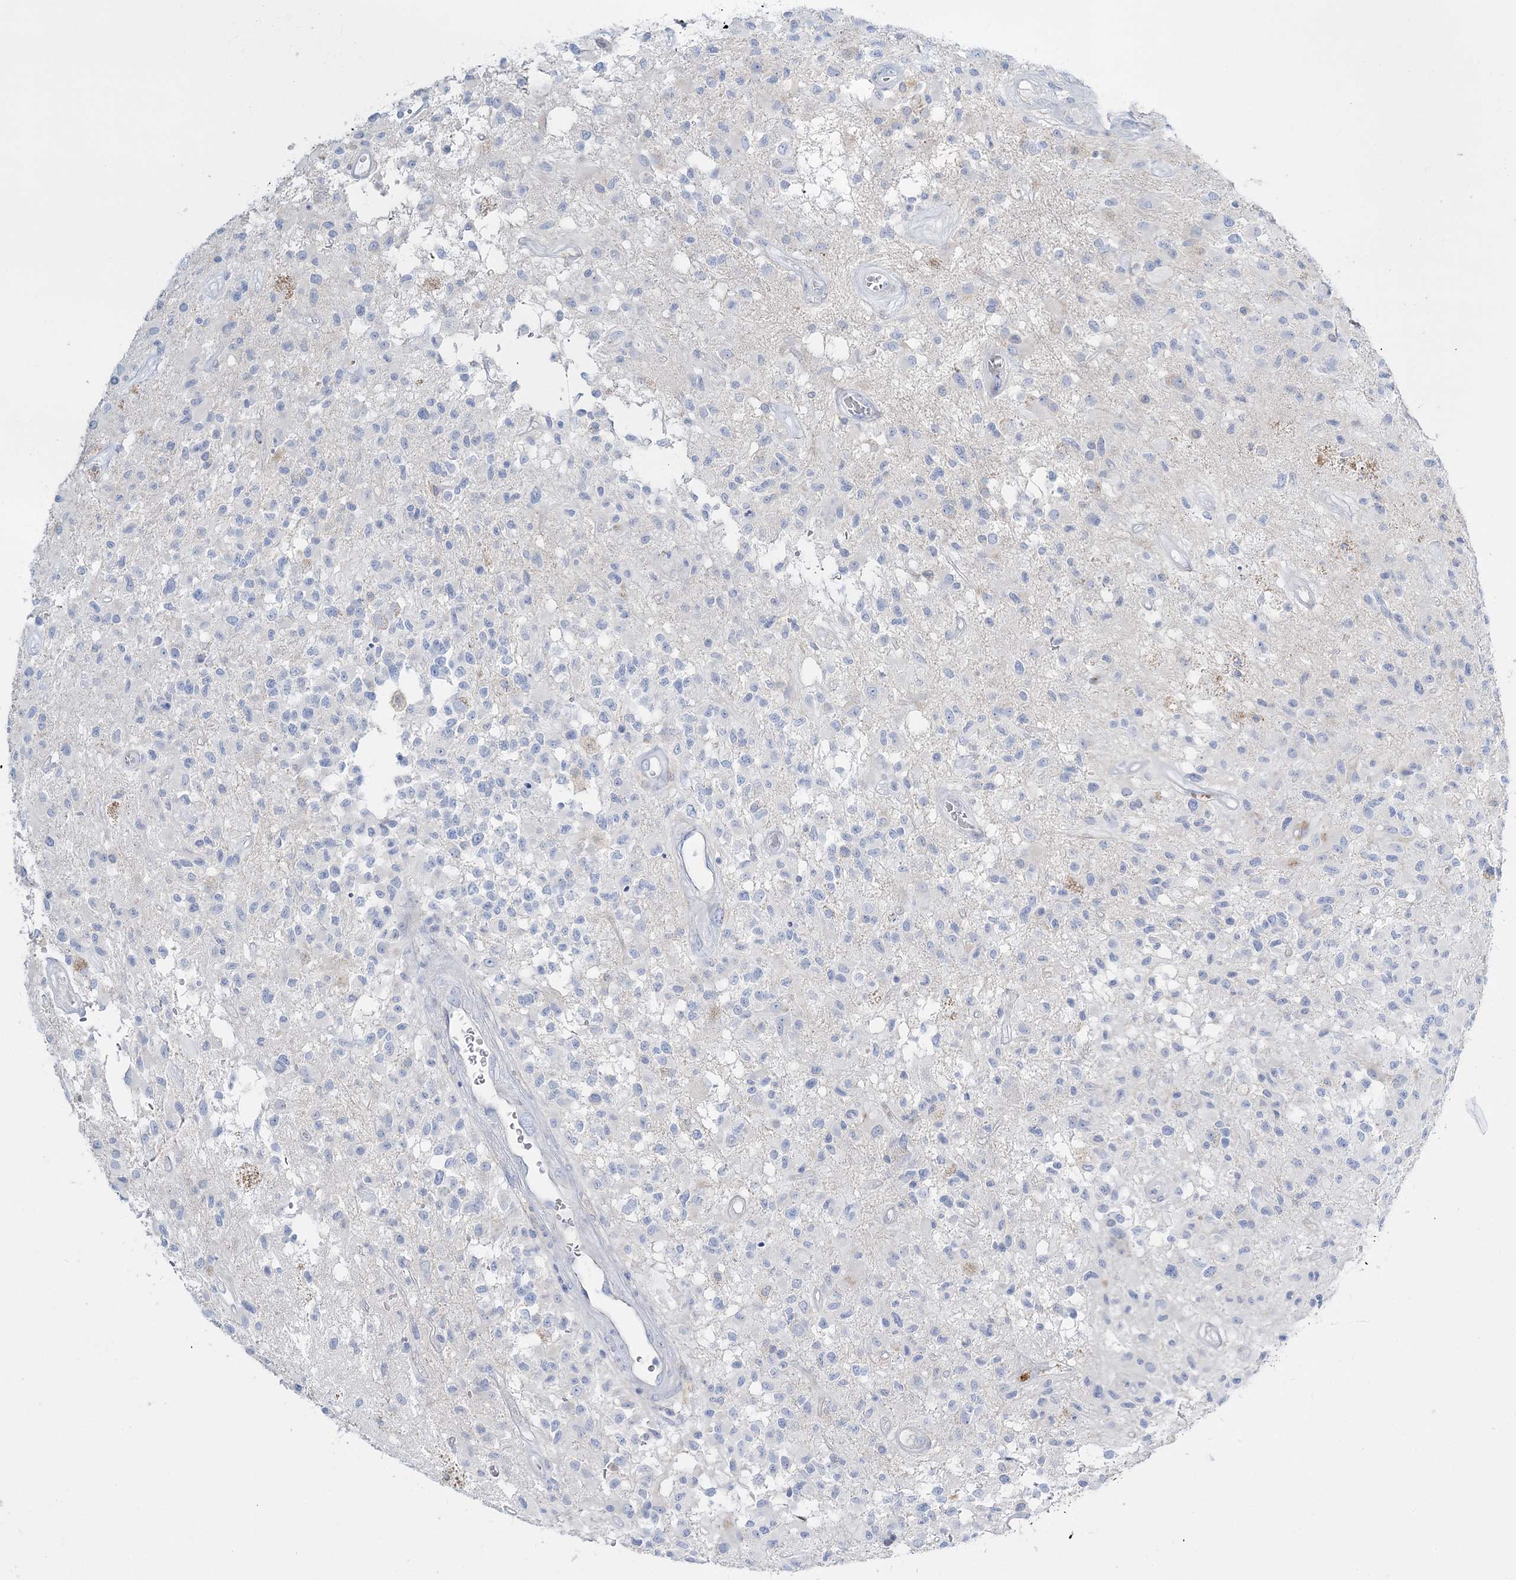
{"staining": {"intensity": "negative", "quantity": "none", "location": "none"}, "tissue": "glioma", "cell_type": "Tumor cells", "image_type": "cancer", "snomed": [{"axis": "morphology", "description": "Glioma, malignant, High grade"}, {"axis": "morphology", "description": "Glioblastoma, NOS"}, {"axis": "topography", "description": "Brain"}], "caption": "The immunohistochemistry (IHC) photomicrograph has no significant expression in tumor cells of malignant glioma (high-grade) tissue.", "gene": "WDSUB1", "patient": {"sex": "male", "age": 60}}